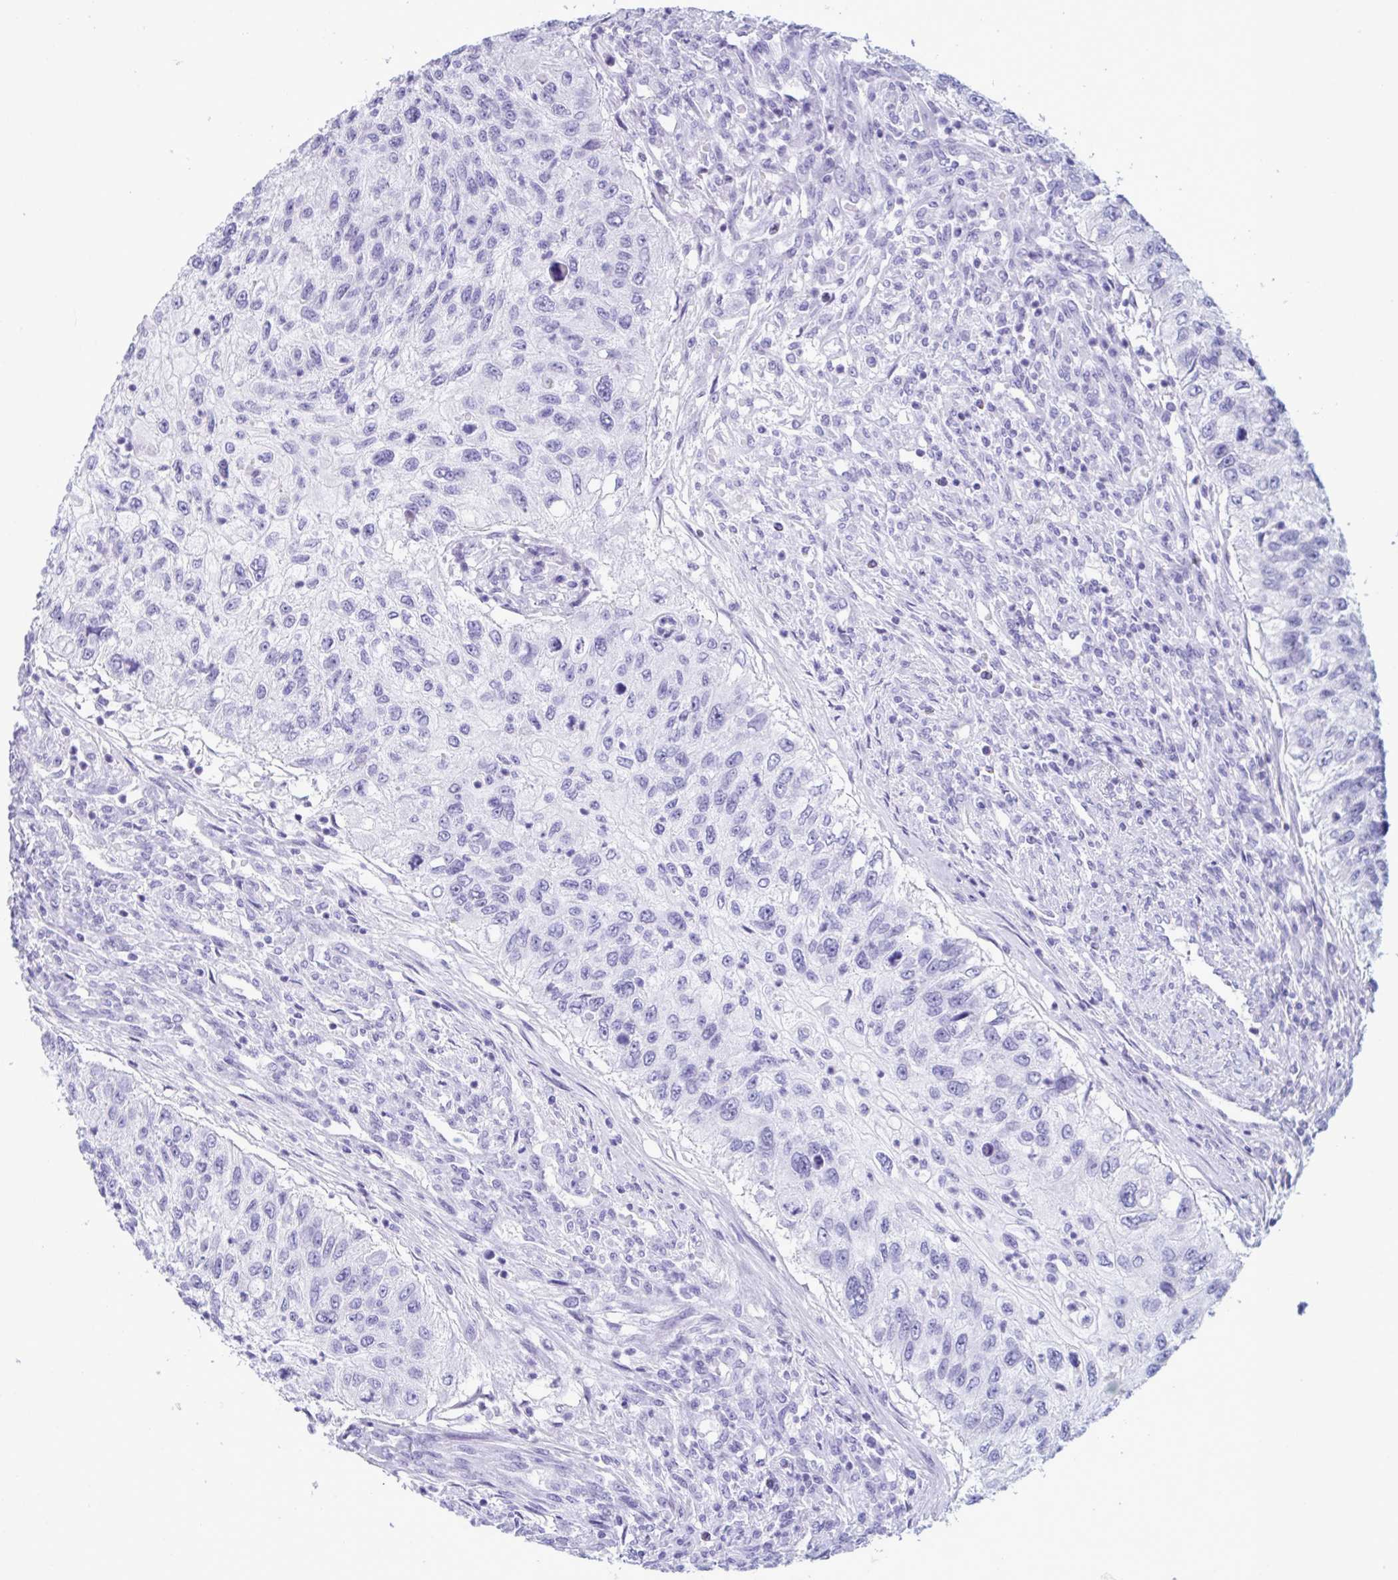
{"staining": {"intensity": "negative", "quantity": "none", "location": "none"}, "tissue": "urothelial cancer", "cell_type": "Tumor cells", "image_type": "cancer", "snomed": [{"axis": "morphology", "description": "Urothelial carcinoma, High grade"}, {"axis": "topography", "description": "Urinary bladder"}], "caption": "DAB immunohistochemical staining of human urothelial carcinoma (high-grade) displays no significant positivity in tumor cells.", "gene": "DOCK11", "patient": {"sex": "female", "age": 60}}